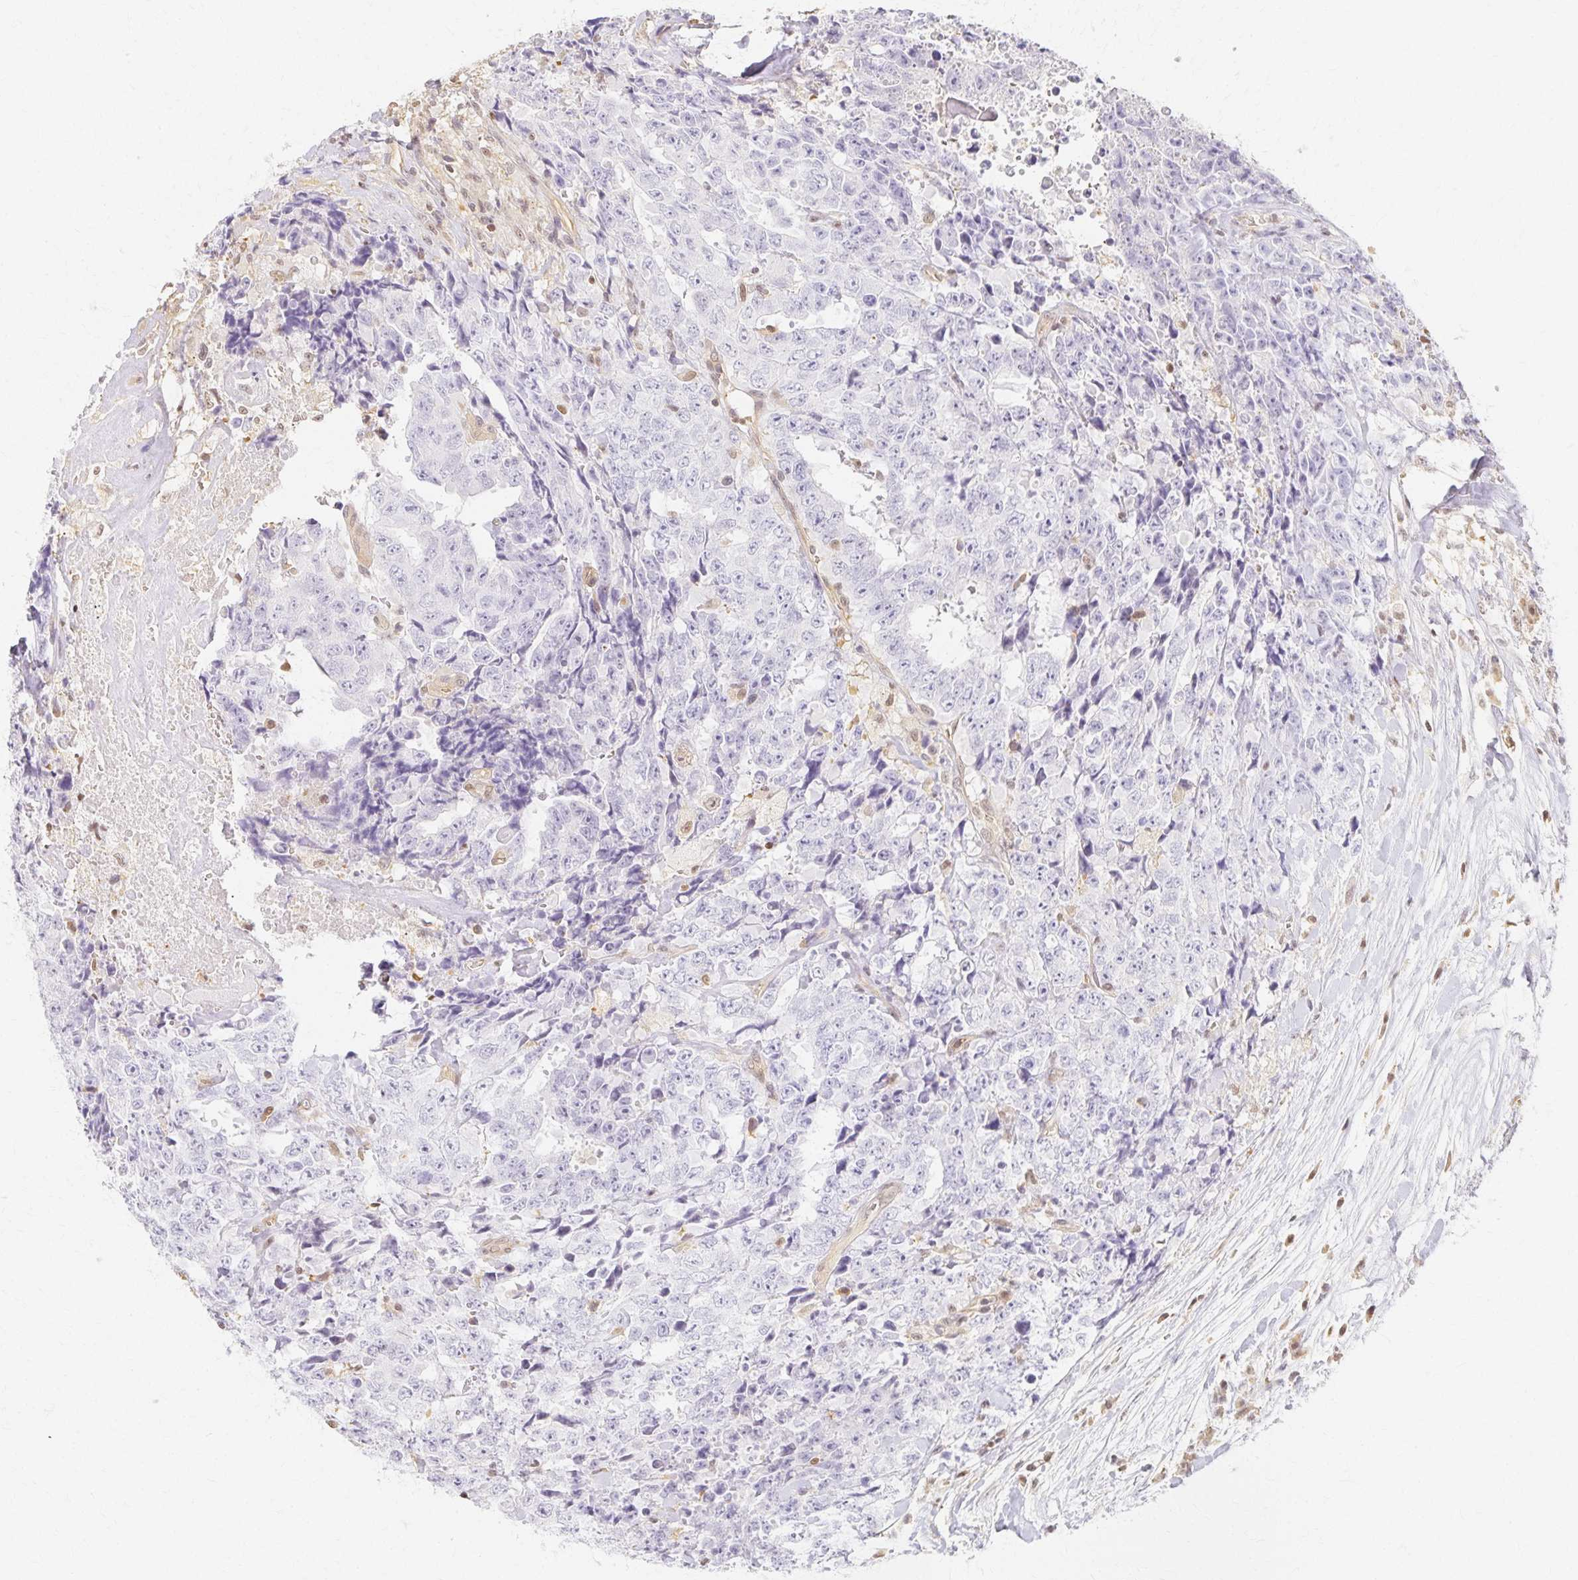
{"staining": {"intensity": "negative", "quantity": "none", "location": "none"}, "tissue": "testis cancer", "cell_type": "Tumor cells", "image_type": "cancer", "snomed": [{"axis": "morphology", "description": "Carcinoma, Embryonal, NOS"}, {"axis": "topography", "description": "Testis"}], "caption": "Immunohistochemical staining of testis embryonal carcinoma displays no significant staining in tumor cells.", "gene": "AZGP1", "patient": {"sex": "male", "age": 24}}